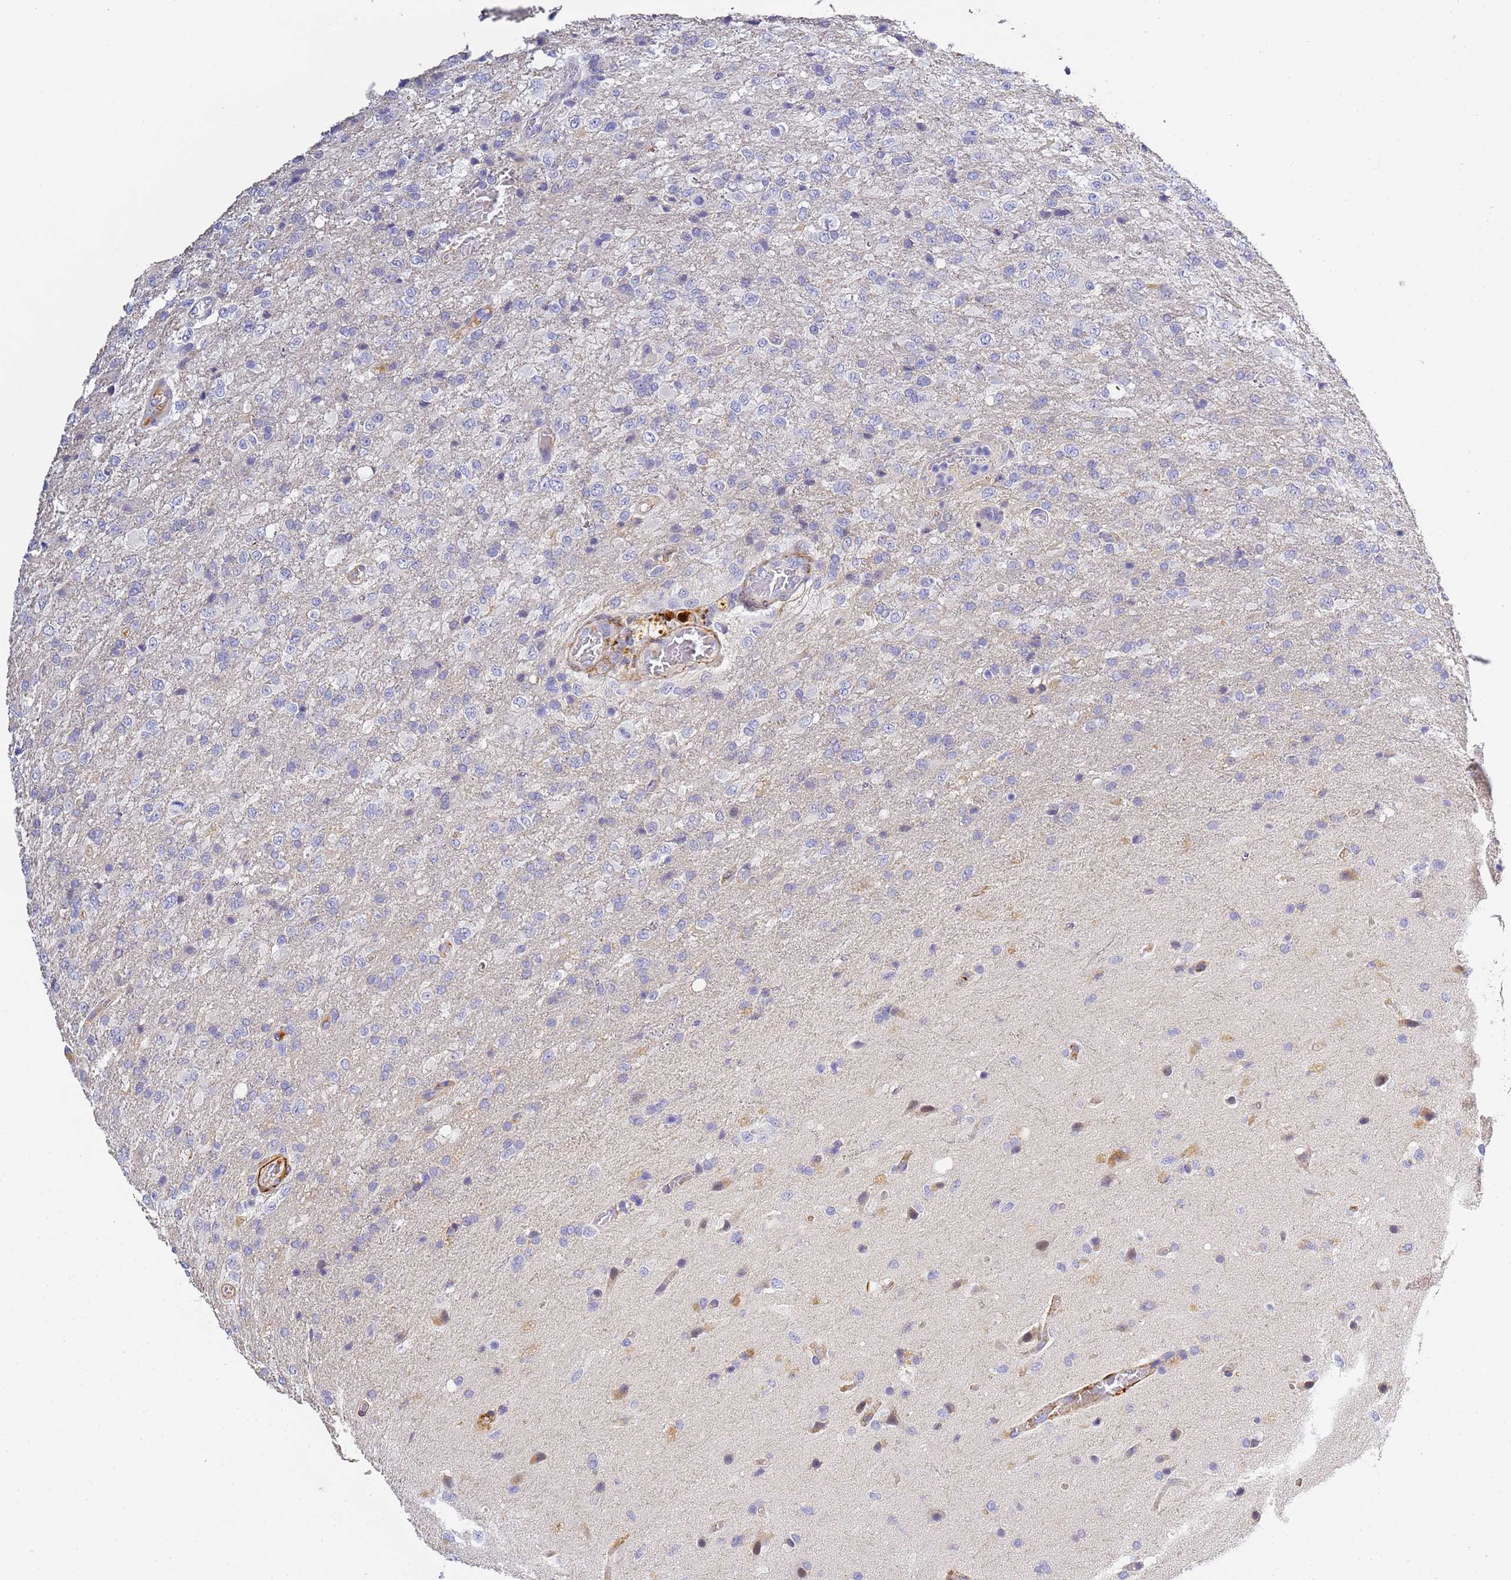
{"staining": {"intensity": "negative", "quantity": "none", "location": "none"}, "tissue": "glioma", "cell_type": "Tumor cells", "image_type": "cancer", "snomed": [{"axis": "morphology", "description": "Glioma, malignant, High grade"}, {"axis": "topography", "description": "Brain"}], "caption": "This micrograph is of glioma stained with immunohistochemistry to label a protein in brown with the nuclei are counter-stained blue. There is no staining in tumor cells.", "gene": "CFH", "patient": {"sex": "female", "age": 74}}